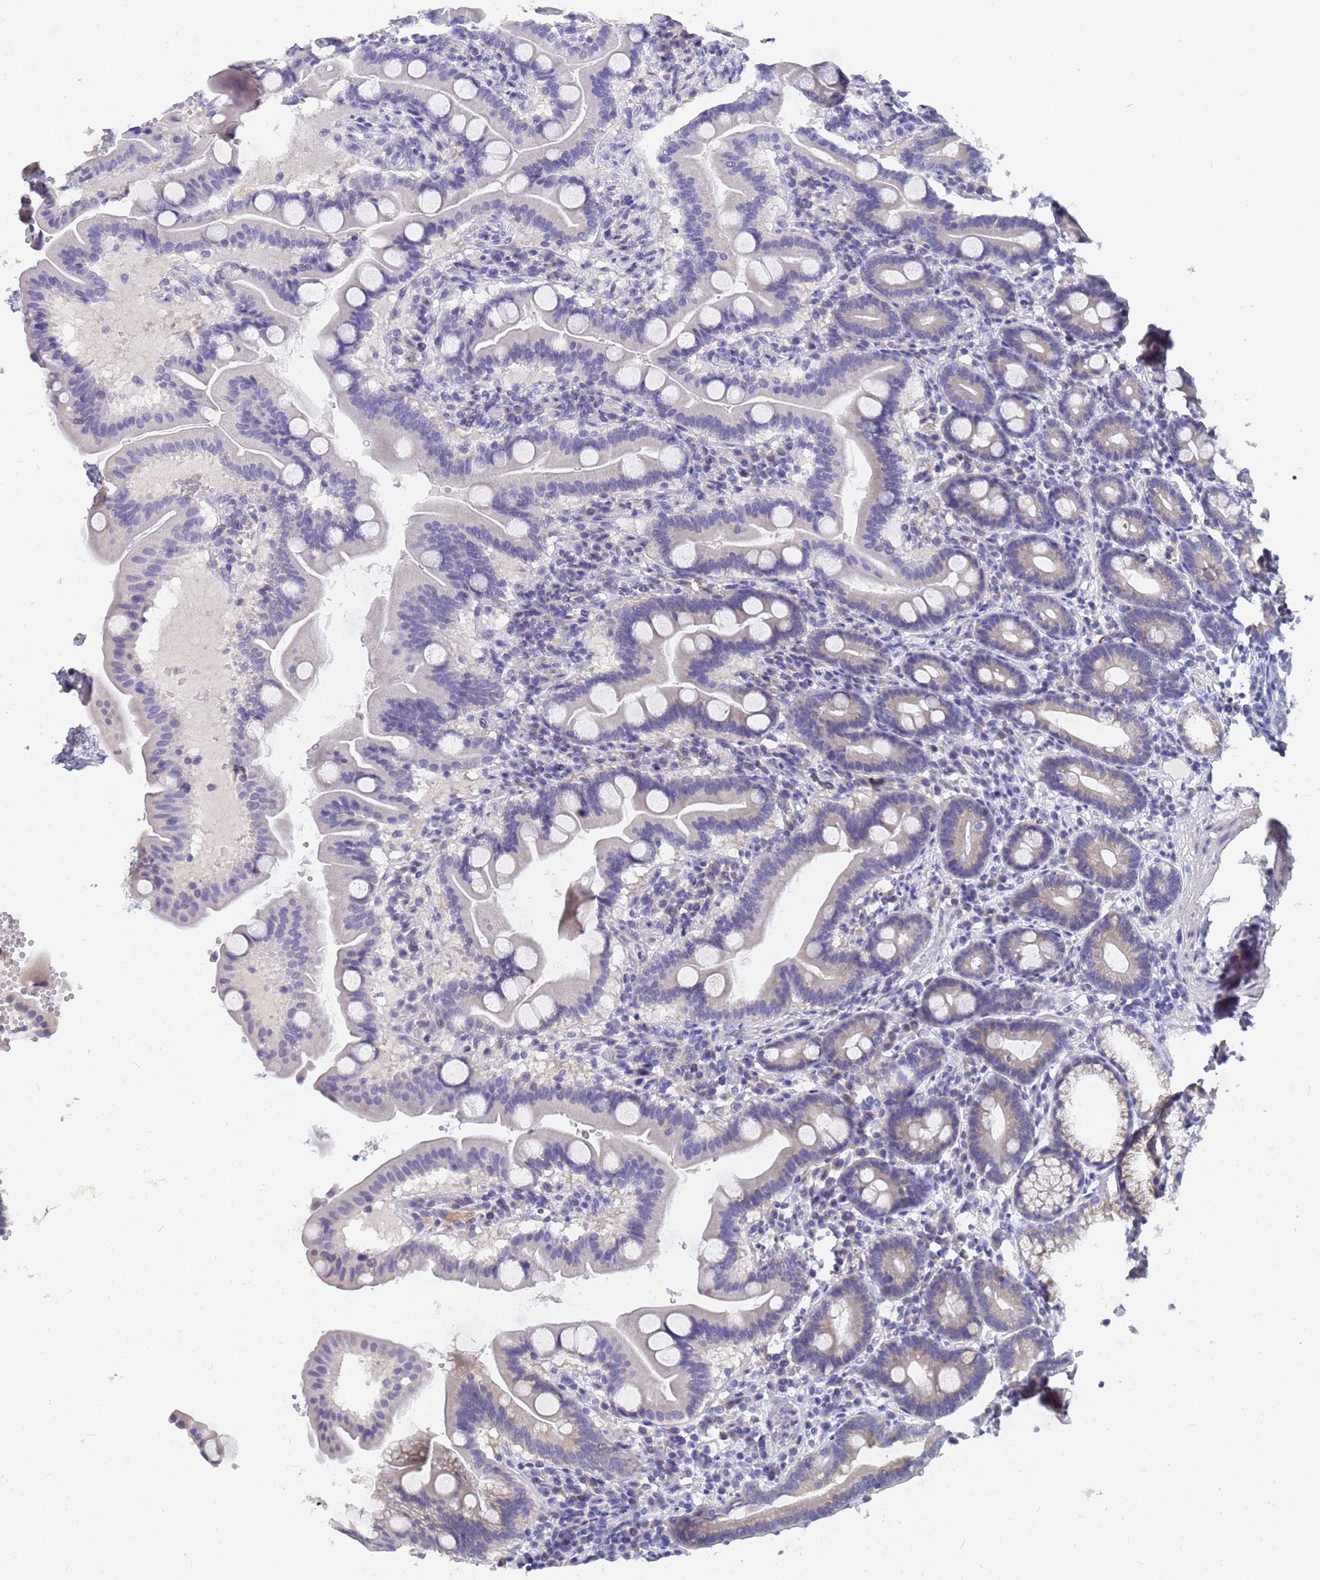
{"staining": {"intensity": "negative", "quantity": "none", "location": "none"}, "tissue": "duodenum", "cell_type": "Glandular cells", "image_type": "normal", "snomed": [{"axis": "morphology", "description": "Normal tissue, NOS"}, {"axis": "topography", "description": "Duodenum"}], "caption": "High power microscopy photomicrograph of an immunohistochemistry histopathology image of normal duodenum, revealing no significant expression in glandular cells. (Stains: DAB immunohistochemistry with hematoxylin counter stain, Microscopy: brightfield microscopy at high magnification).", "gene": "FAM166B", "patient": {"sex": "male", "age": 54}}